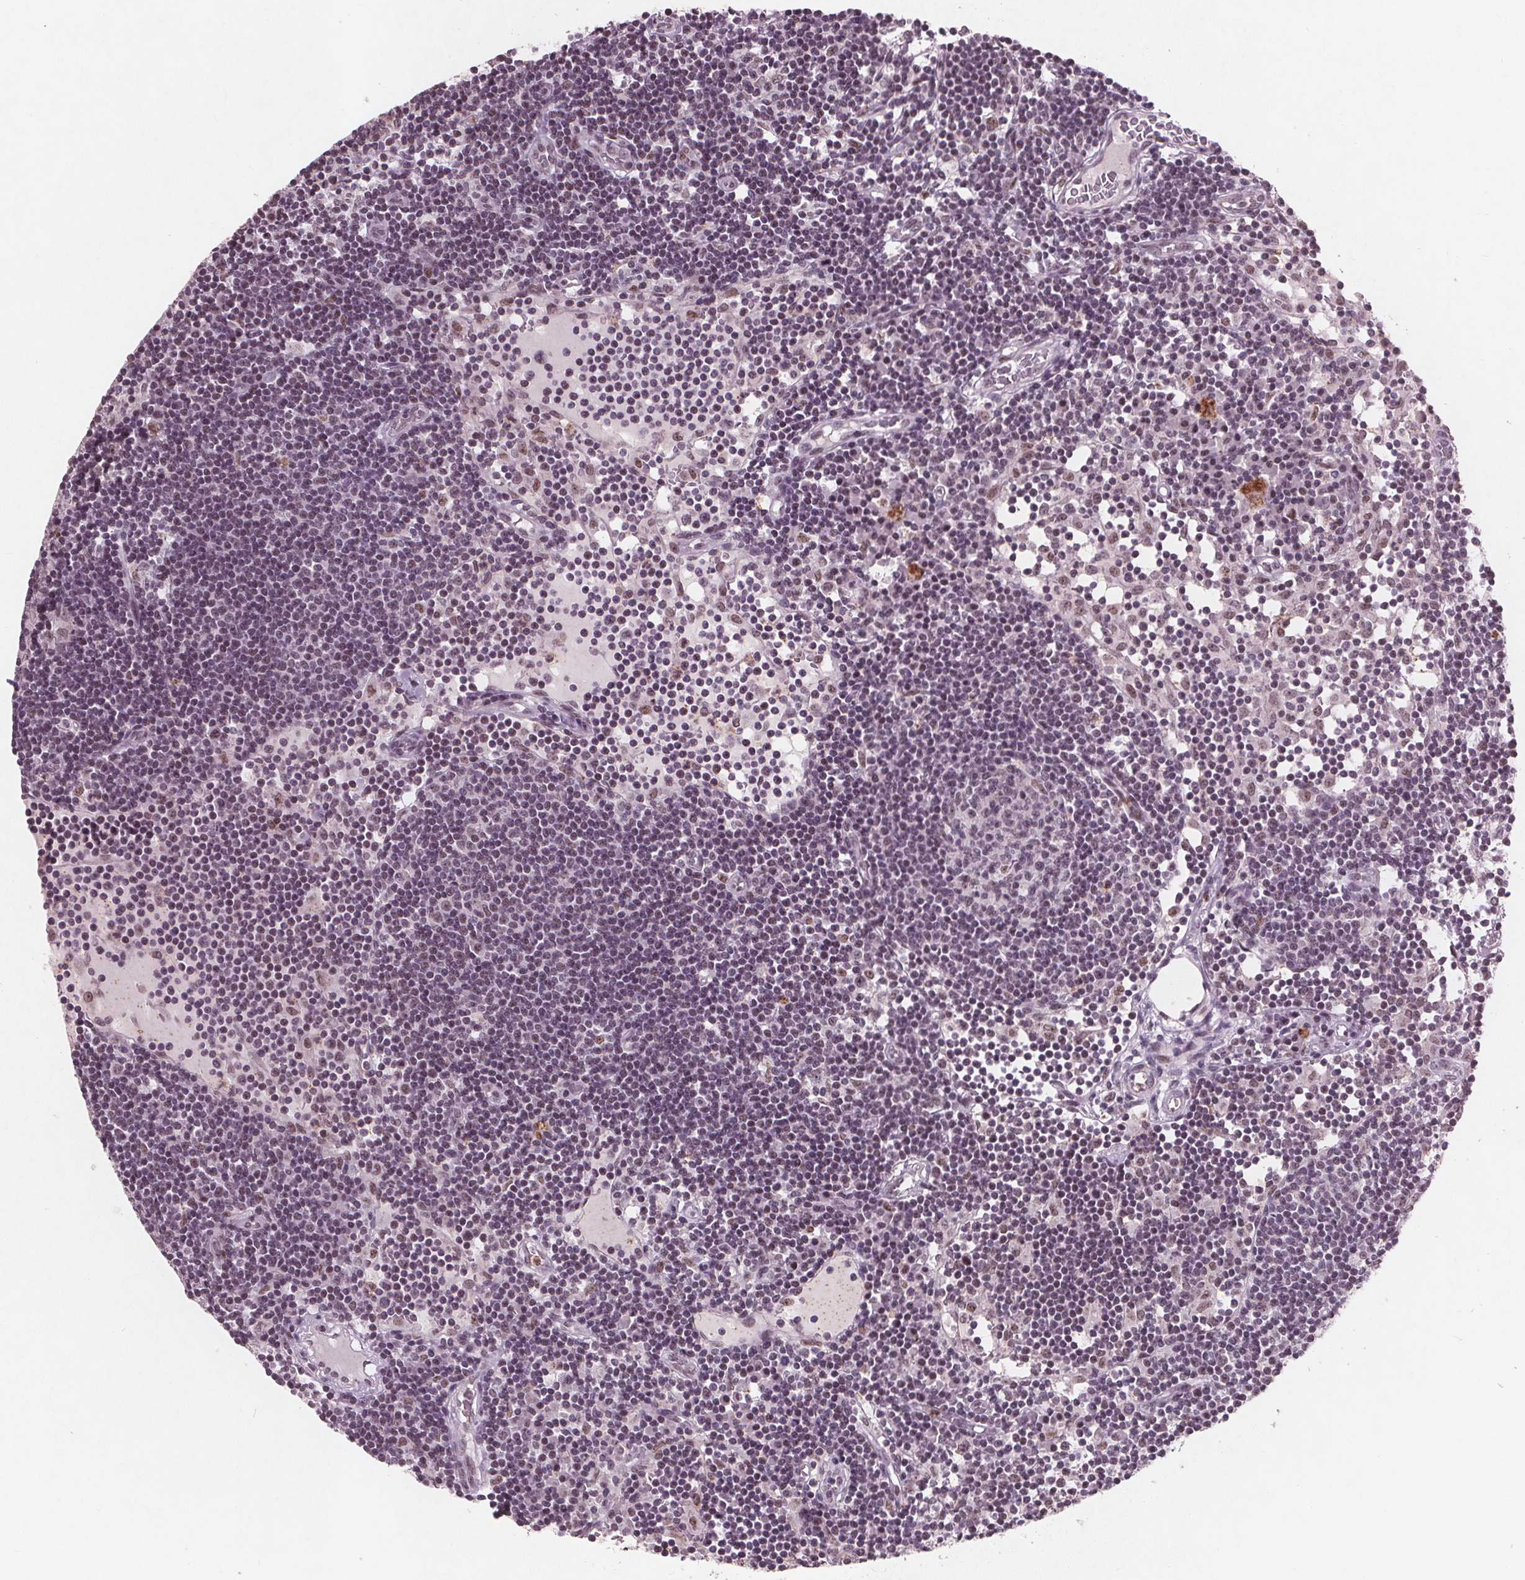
{"staining": {"intensity": "moderate", "quantity": "25%-75%", "location": "nuclear"}, "tissue": "lymph node", "cell_type": "Germinal center cells", "image_type": "normal", "snomed": [{"axis": "morphology", "description": "Normal tissue, NOS"}, {"axis": "topography", "description": "Lymph node"}], "caption": "Immunohistochemistry (IHC) (DAB) staining of benign human lymph node displays moderate nuclear protein staining in approximately 25%-75% of germinal center cells.", "gene": "RPS6KA2", "patient": {"sex": "female", "age": 72}}